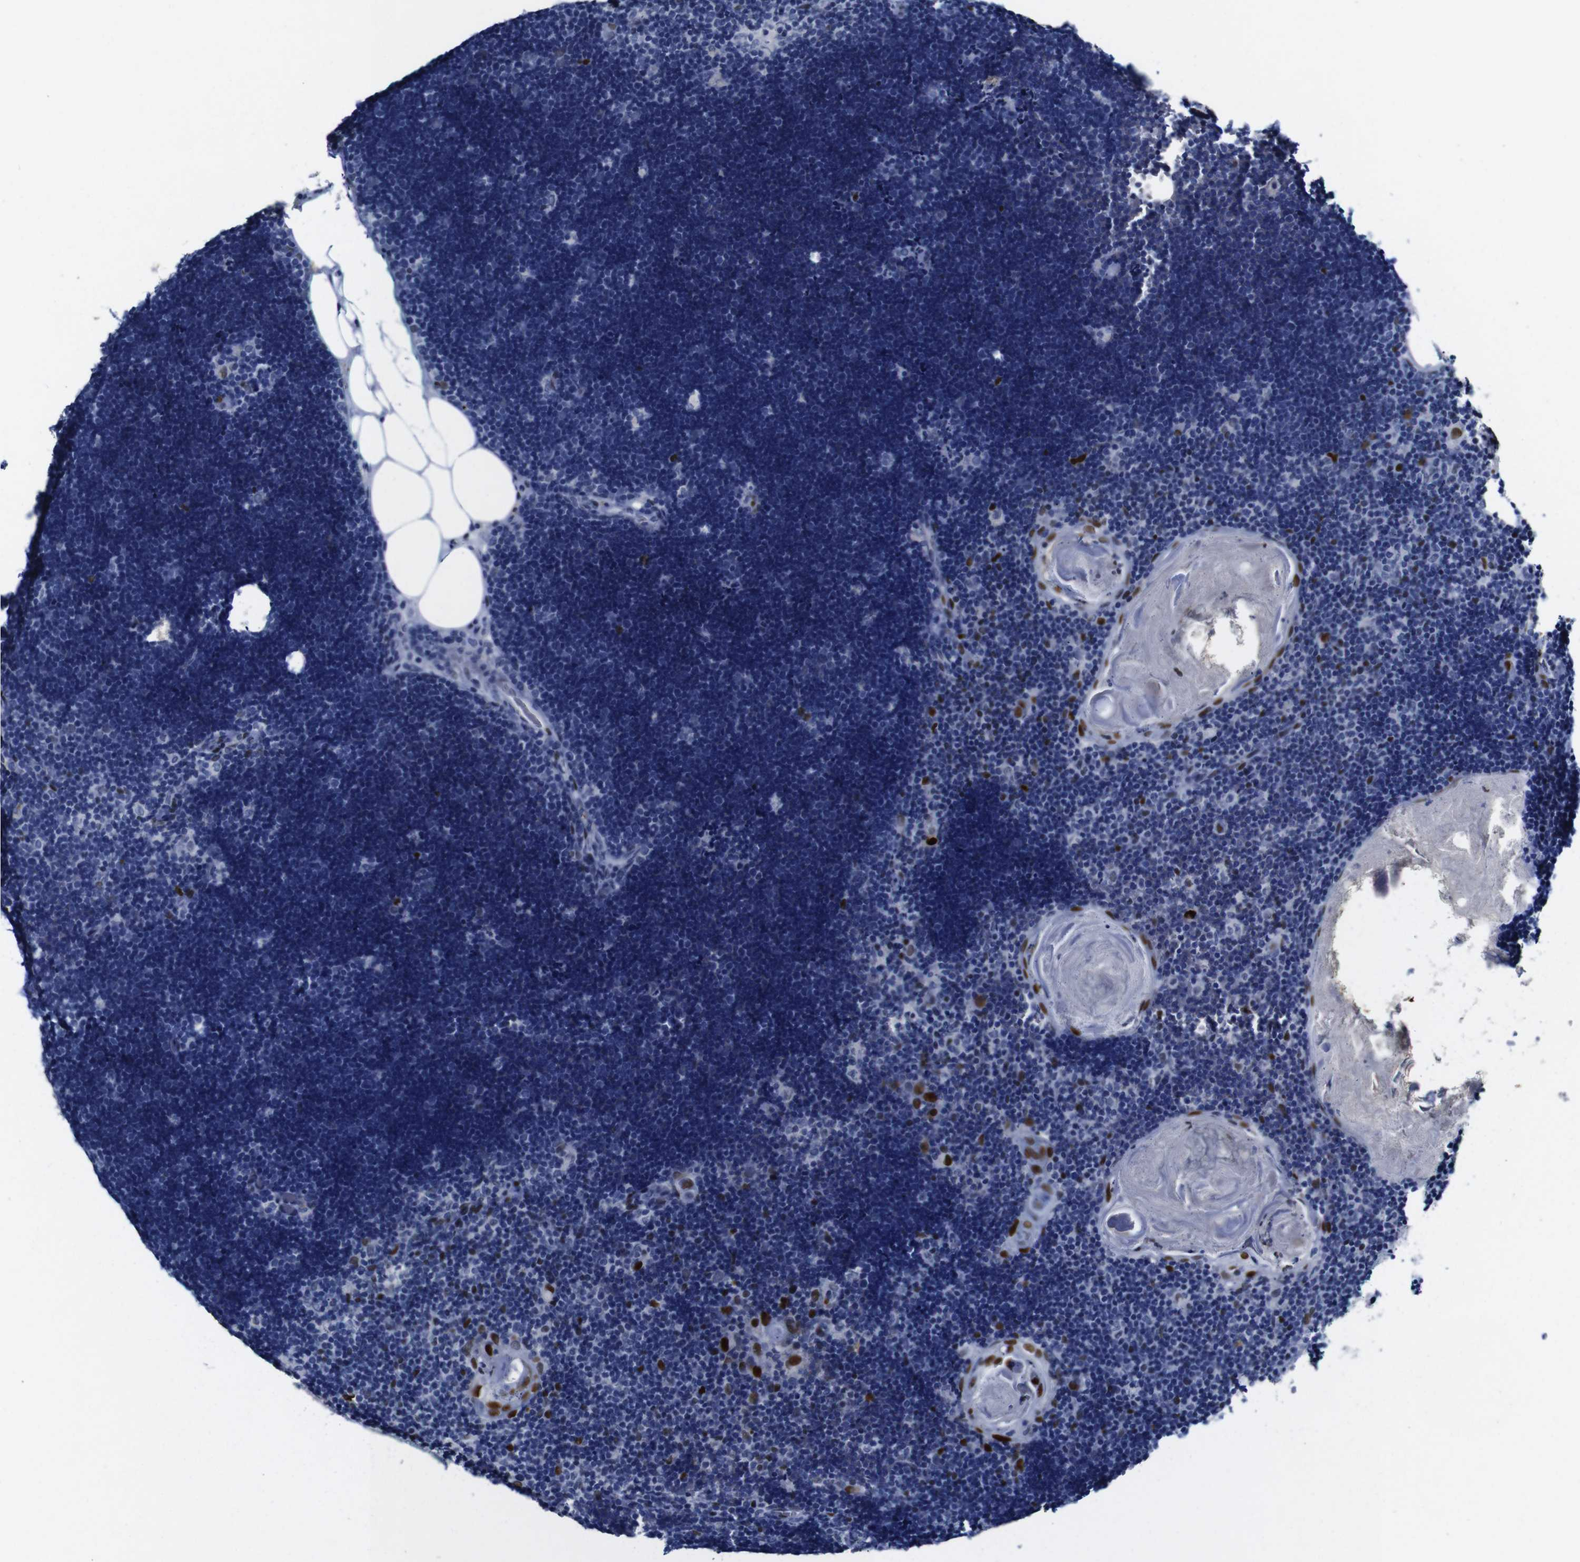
{"staining": {"intensity": "moderate", "quantity": "<25%", "location": "nuclear"}, "tissue": "lymph node", "cell_type": "Germinal center cells", "image_type": "normal", "snomed": [{"axis": "morphology", "description": "Normal tissue, NOS"}, {"axis": "topography", "description": "Lymph node"}], "caption": "A brown stain labels moderate nuclear positivity of a protein in germinal center cells of benign human lymph node. (Stains: DAB (3,3'-diaminobenzidine) in brown, nuclei in blue, Microscopy: brightfield microscopy at high magnification).", "gene": "FOSL2", "patient": {"sex": "male", "age": 33}}